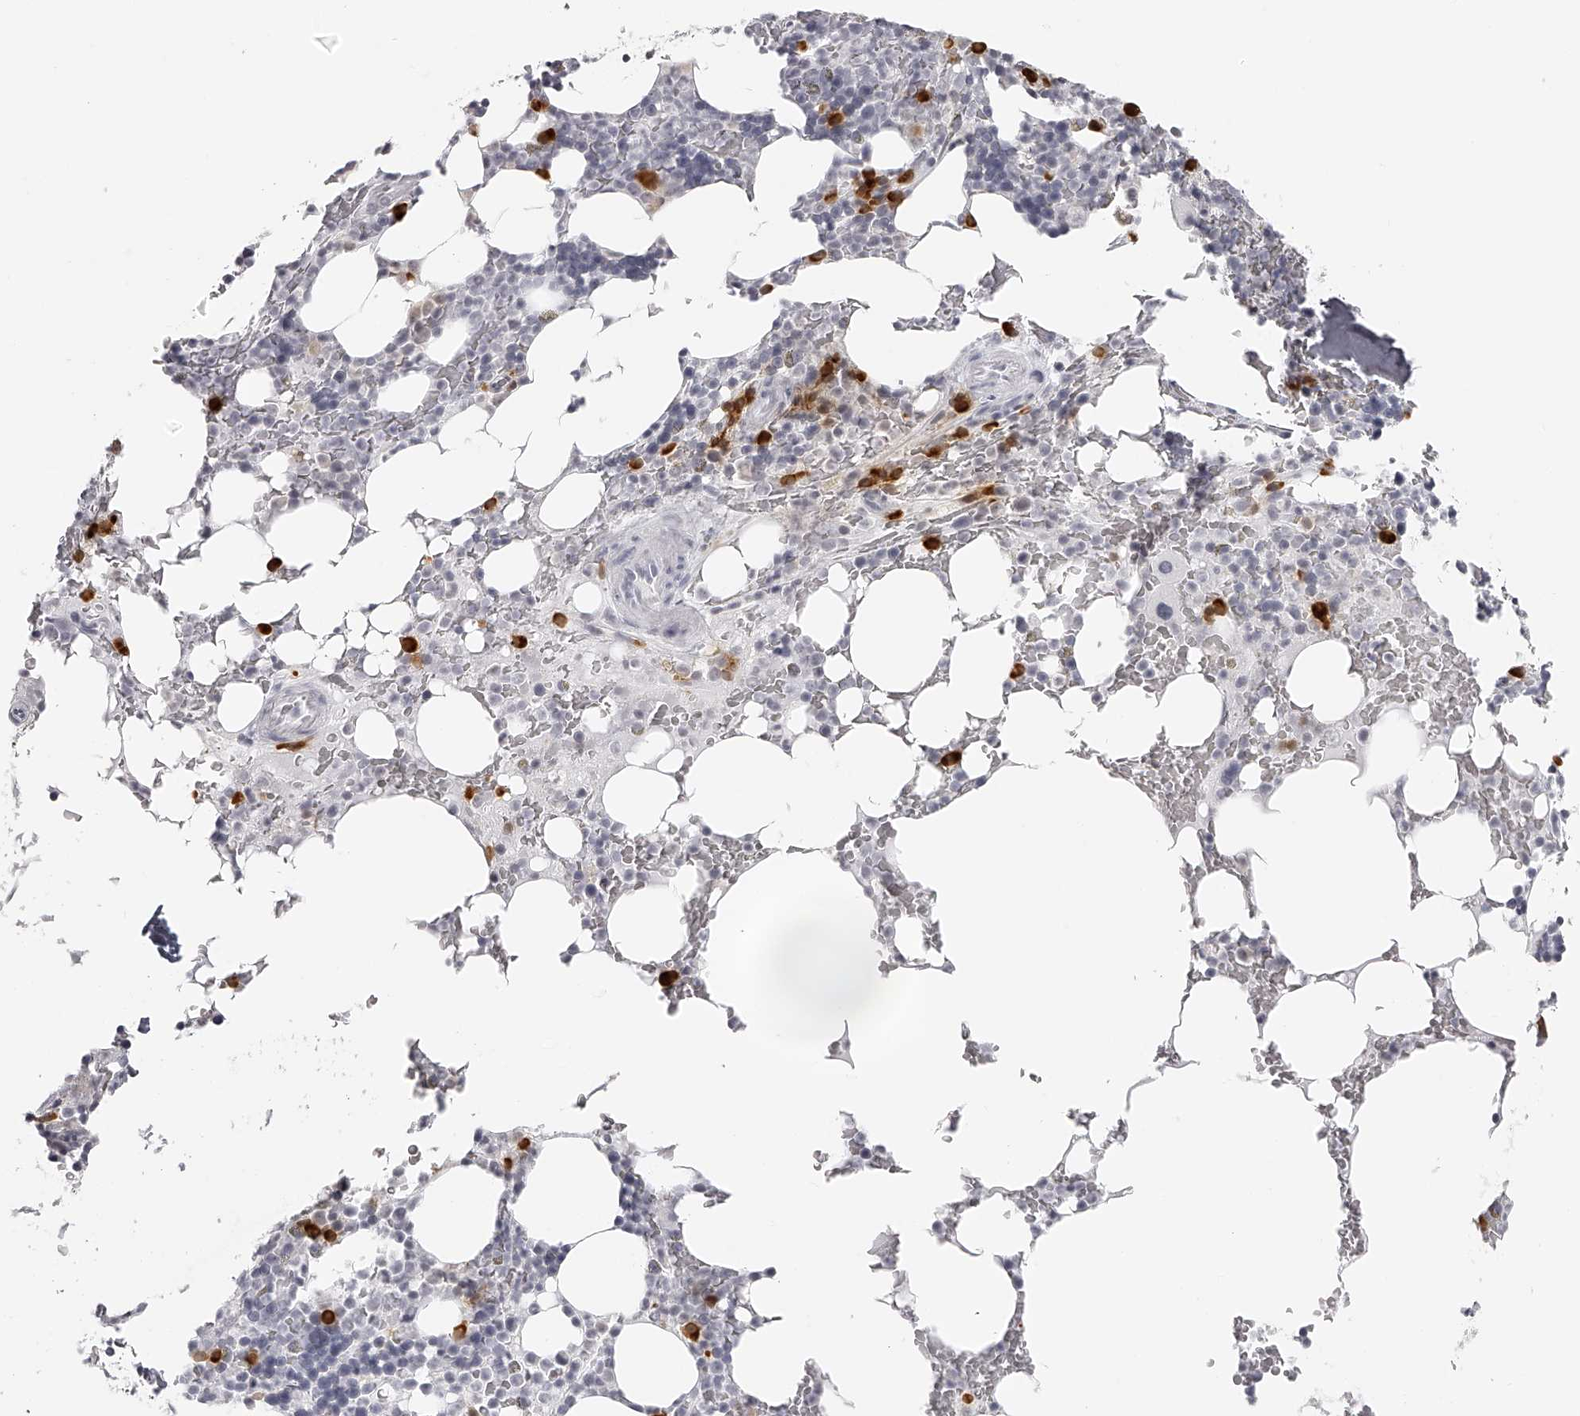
{"staining": {"intensity": "moderate", "quantity": "<25%", "location": "cytoplasmic/membranous"}, "tissue": "bone marrow", "cell_type": "Hematopoietic cells", "image_type": "normal", "snomed": [{"axis": "morphology", "description": "Normal tissue, NOS"}, {"axis": "topography", "description": "Bone marrow"}], "caption": "A micrograph of human bone marrow stained for a protein demonstrates moderate cytoplasmic/membranous brown staining in hematopoietic cells.", "gene": "SEC11C", "patient": {"sex": "male", "age": 58}}